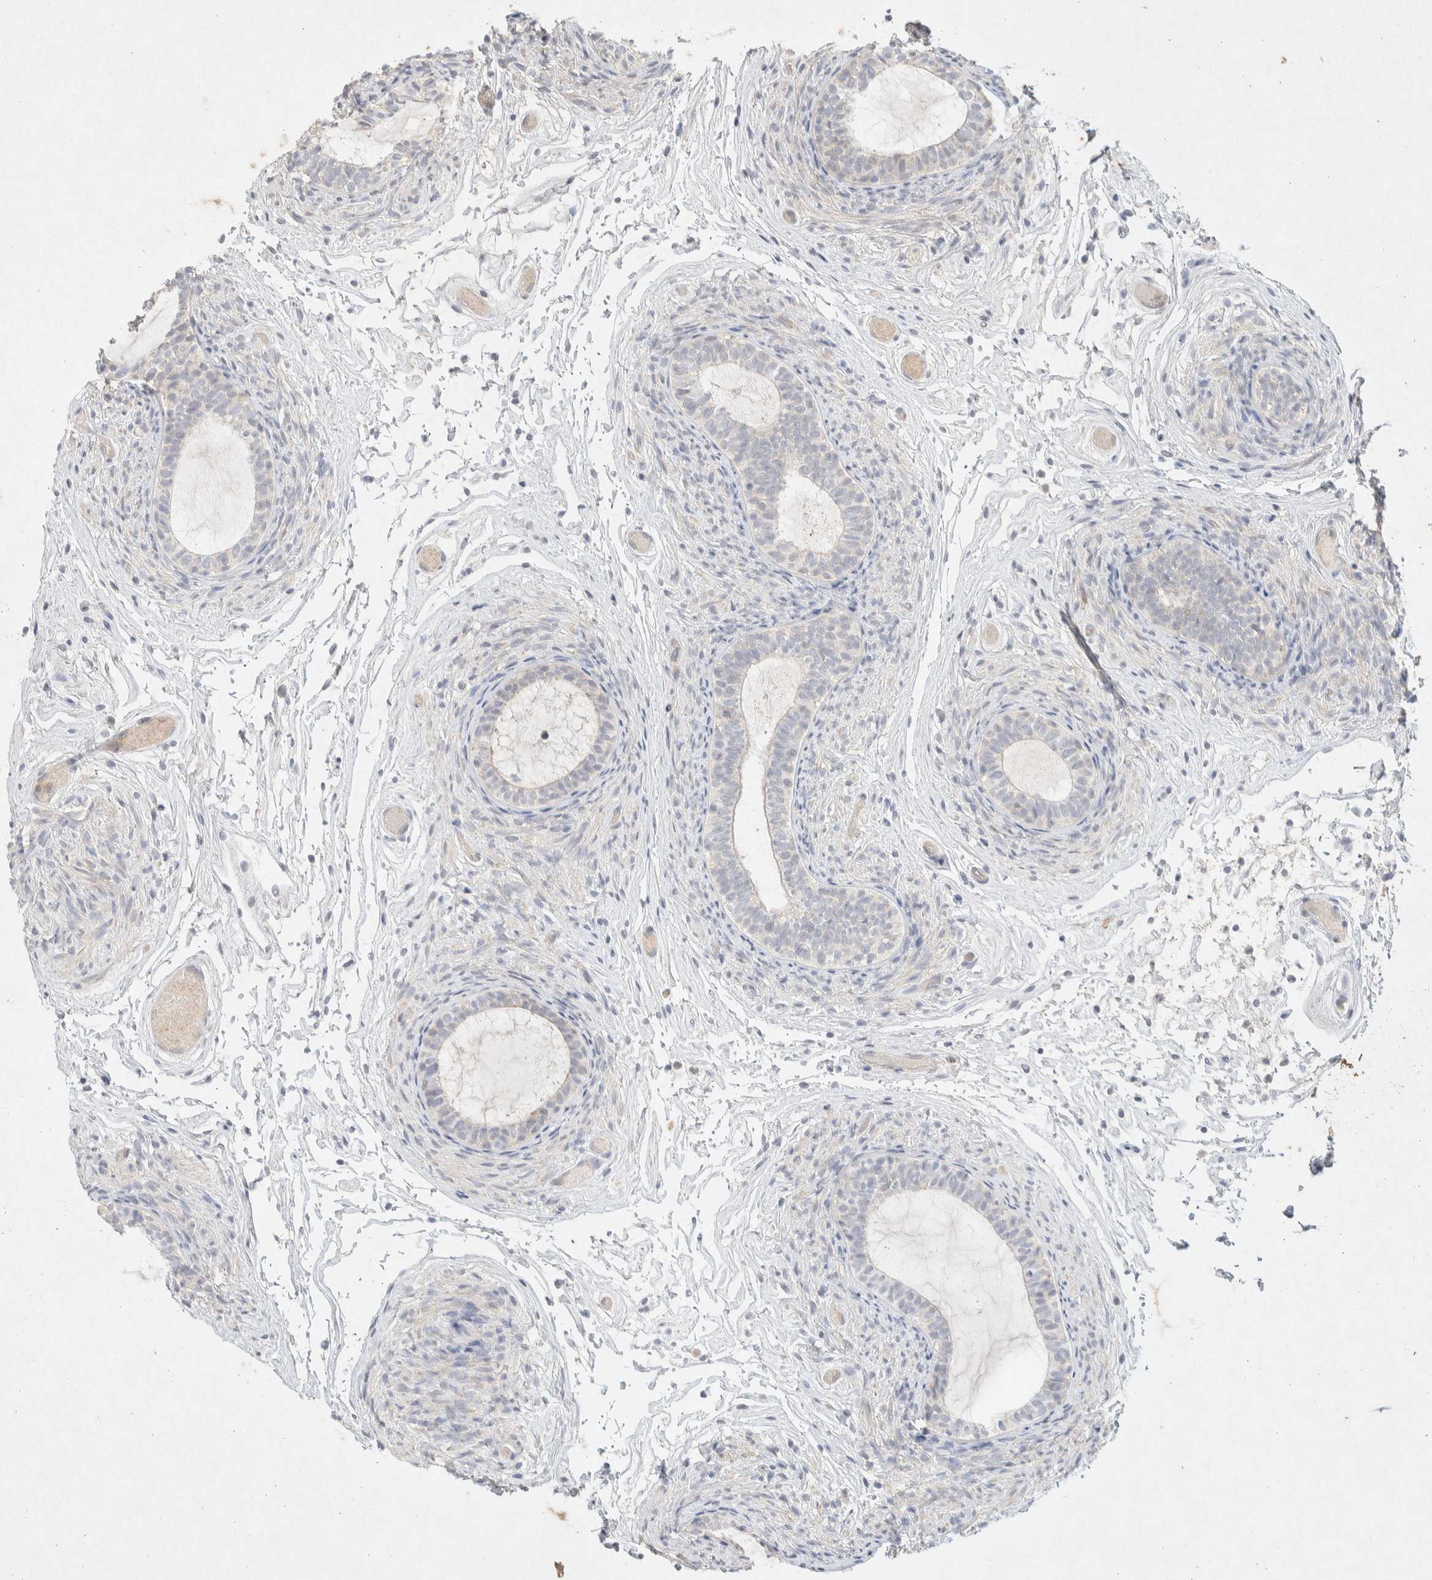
{"staining": {"intensity": "weak", "quantity": "25%-75%", "location": "cytoplasmic/membranous"}, "tissue": "epididymis", "cell_type": "Glandular cells", "image_type": "normal", "snomed": [{"axis": "morphology", "description": "Normal tissue, NOS"}, {"axis": "topography", "description": "Epididymis"}], "caption": "An immunohistochemistry image of normal tissue is shown. Protein staining in brown highlights weak cytoplasmic/membranous positivity in epididymis within glandular cells. Ihc stains the protein of interest in brown and the nuclei are stained blue.", "gene": "GNAI1", "patient": {"sex": "male", "age": 5}}